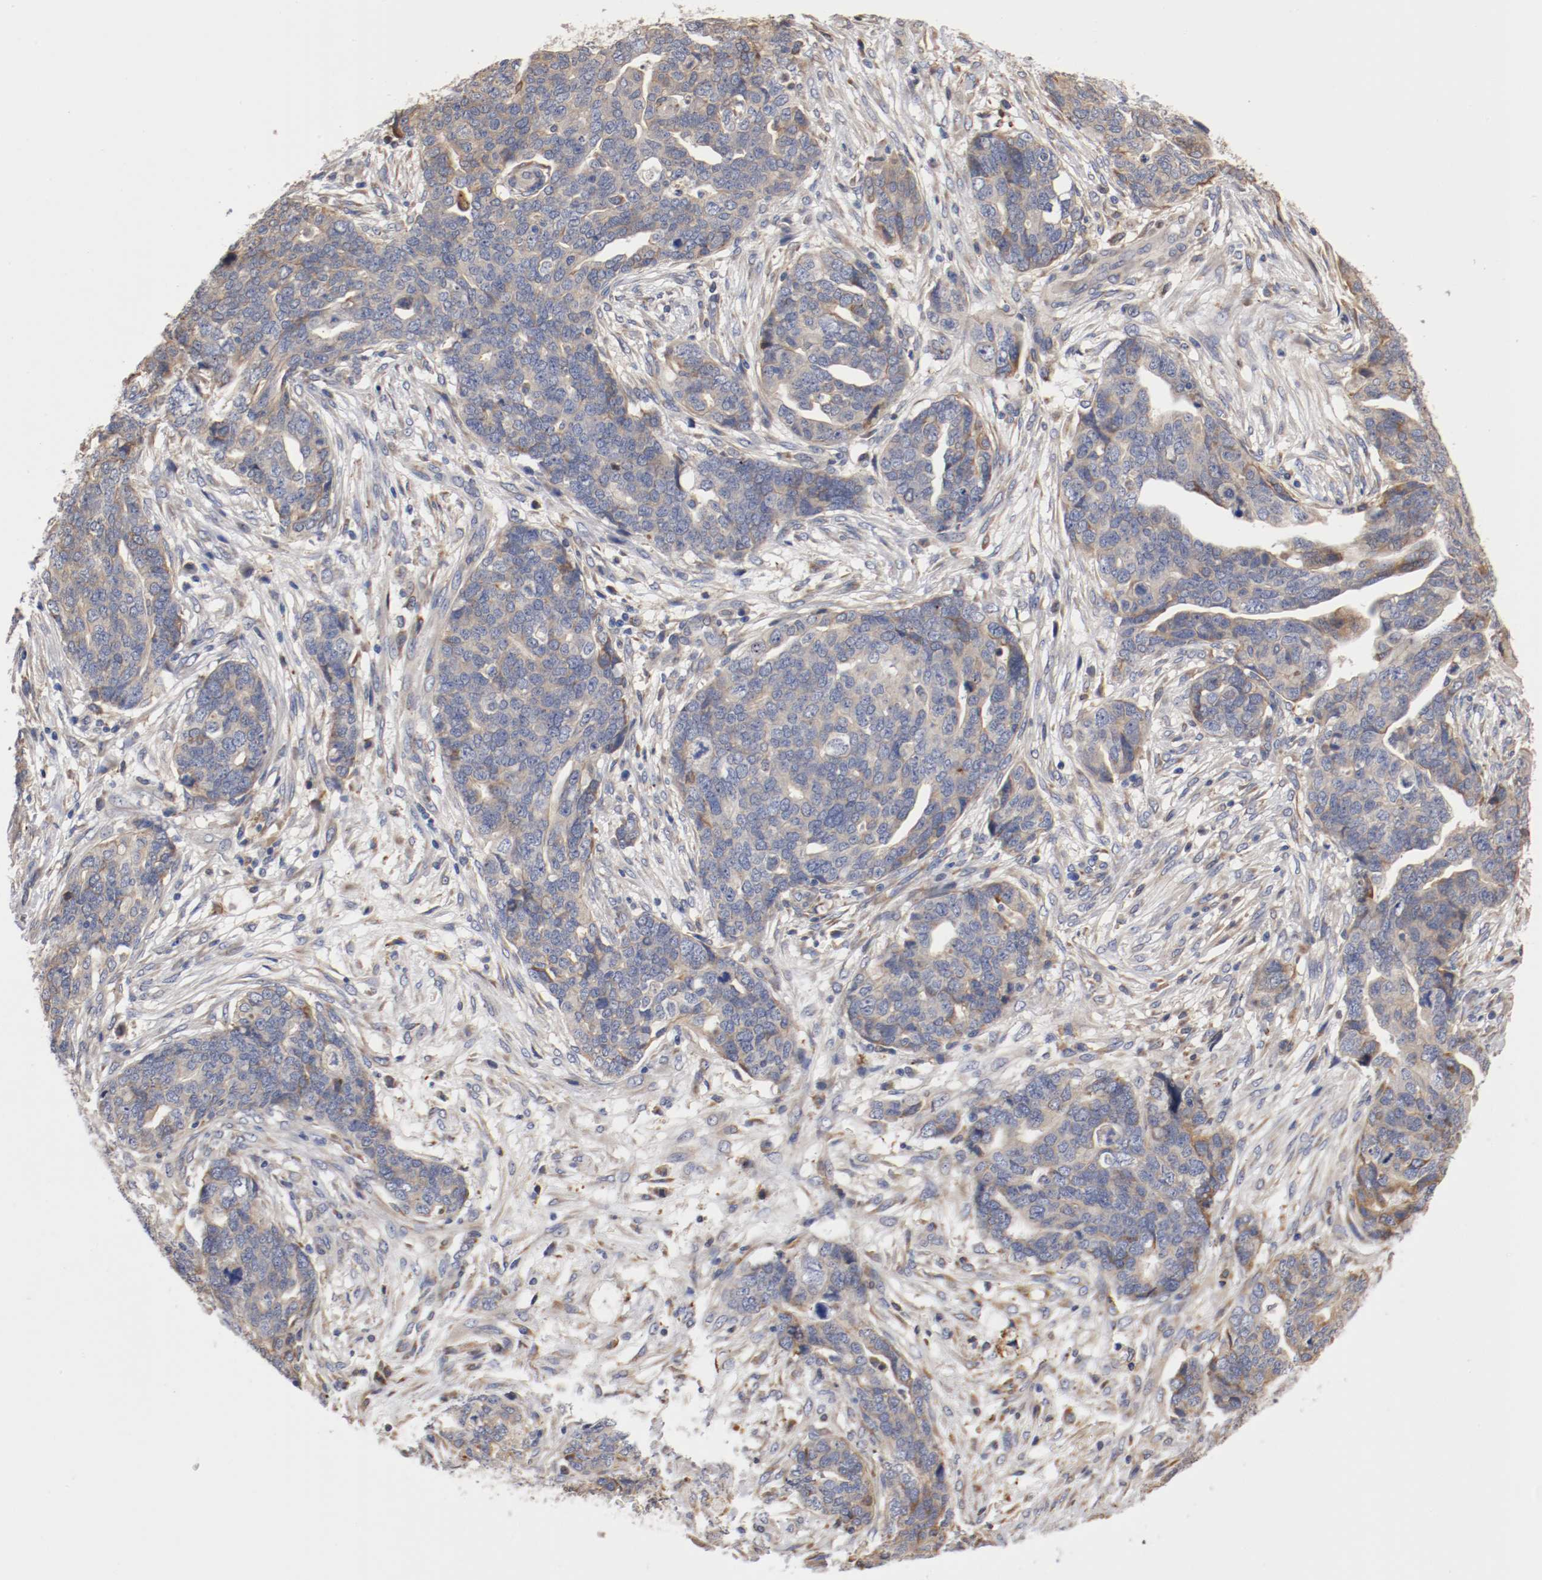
{"staining": {"intensity": "weak", "quantity": "25%-75%", "location": "cytoplasmic/membranous"}, "tissue": "ovarian cancer", "cell_type": "Tumor cells", "image_type": "cancer", "snomed": [{"axis": "morphology", "description": "Normal tissue, NOS"}, {"axis": "morphology", "description": "Cystadenocarcinoma, serous, NOS"}, {"axis": "topography", "description": "Fallopian tube"}, {"axis": "topography", "description": "Ovary"}], "caption": "Ovarian cancer (serous cystadenocarcinoma) stained for a protein (brown) reveals weak cytoplasmic/membranous positive positivity in approximately 25%-75% of tumor cells.", "gene": "TNFSF13", "patient": {"sex": "female", "age": 56}}